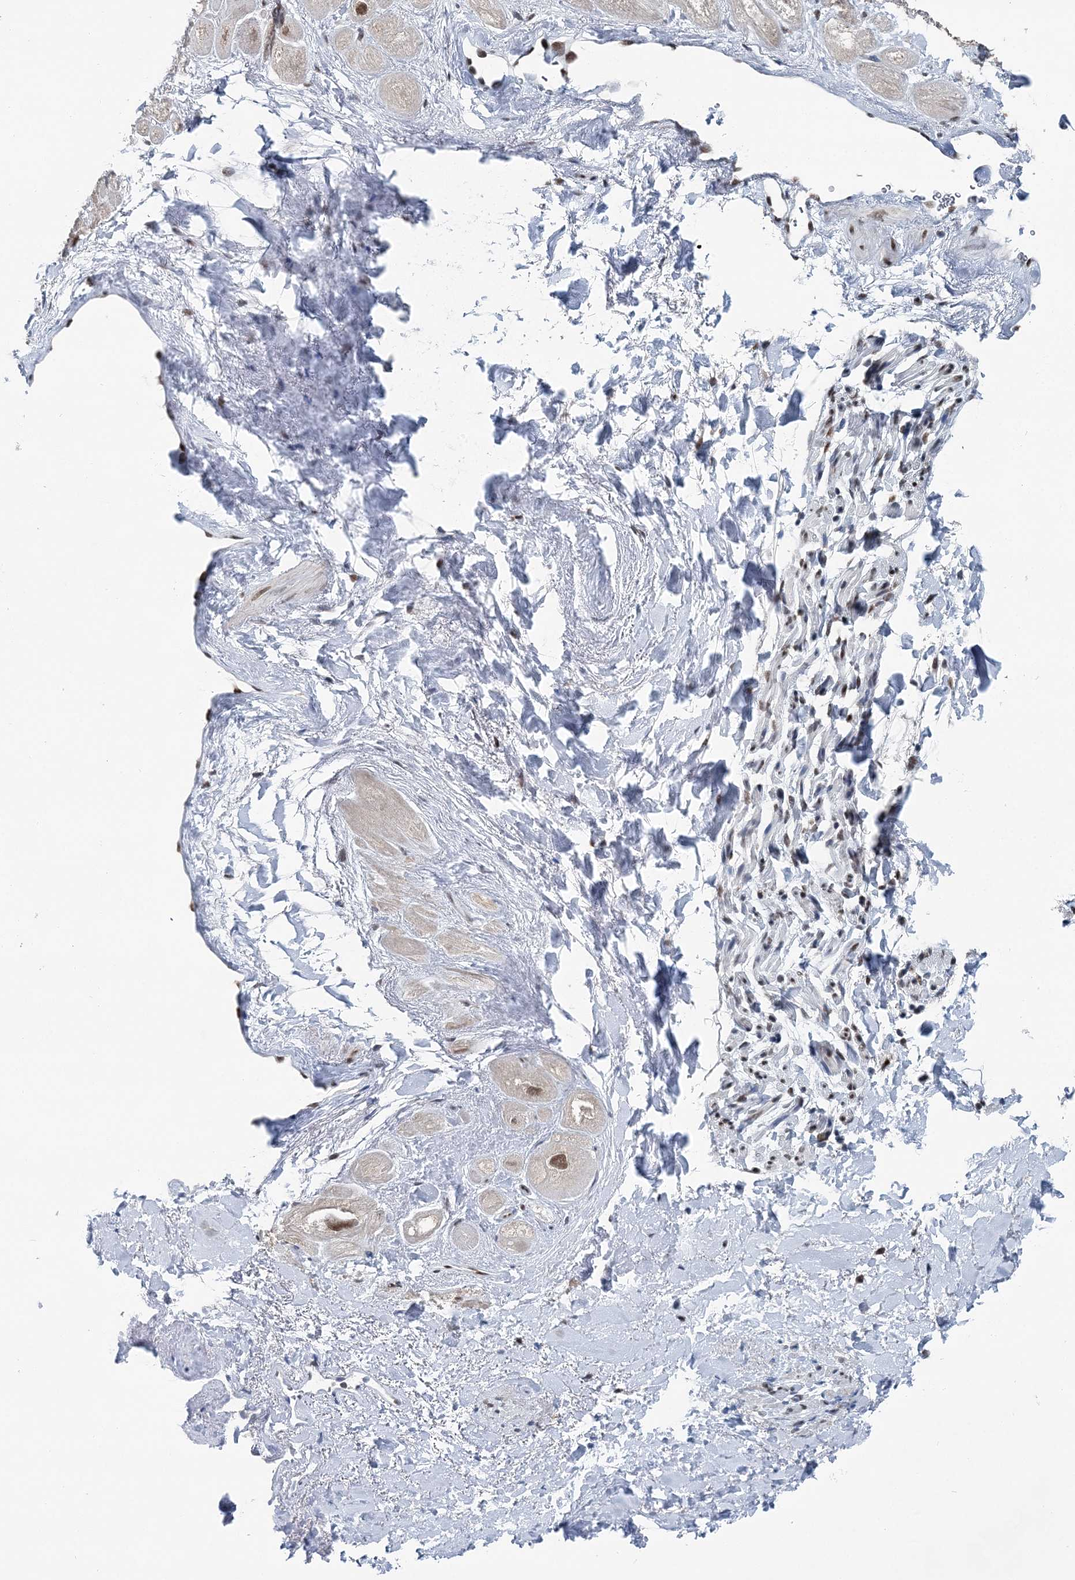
{"staining": {"intensity": "negative", "quantity": "none", "location": "none"}, "tissue": "heart muscle", "cell_type": "Cardiomyocytes", "image_type": "normal", "snomed": [{"axis": "morphology", "description": "Normal tissue, NOS"}, {"axis": "topography", "description": "Heart"}], "caption": "This is an immunohistochemistry (IHC) image of benign human heart muscle. There is no expression in cardiomyocytes.", "gene": "HAT1", "patient": {"sex": "male", "age": 49}}